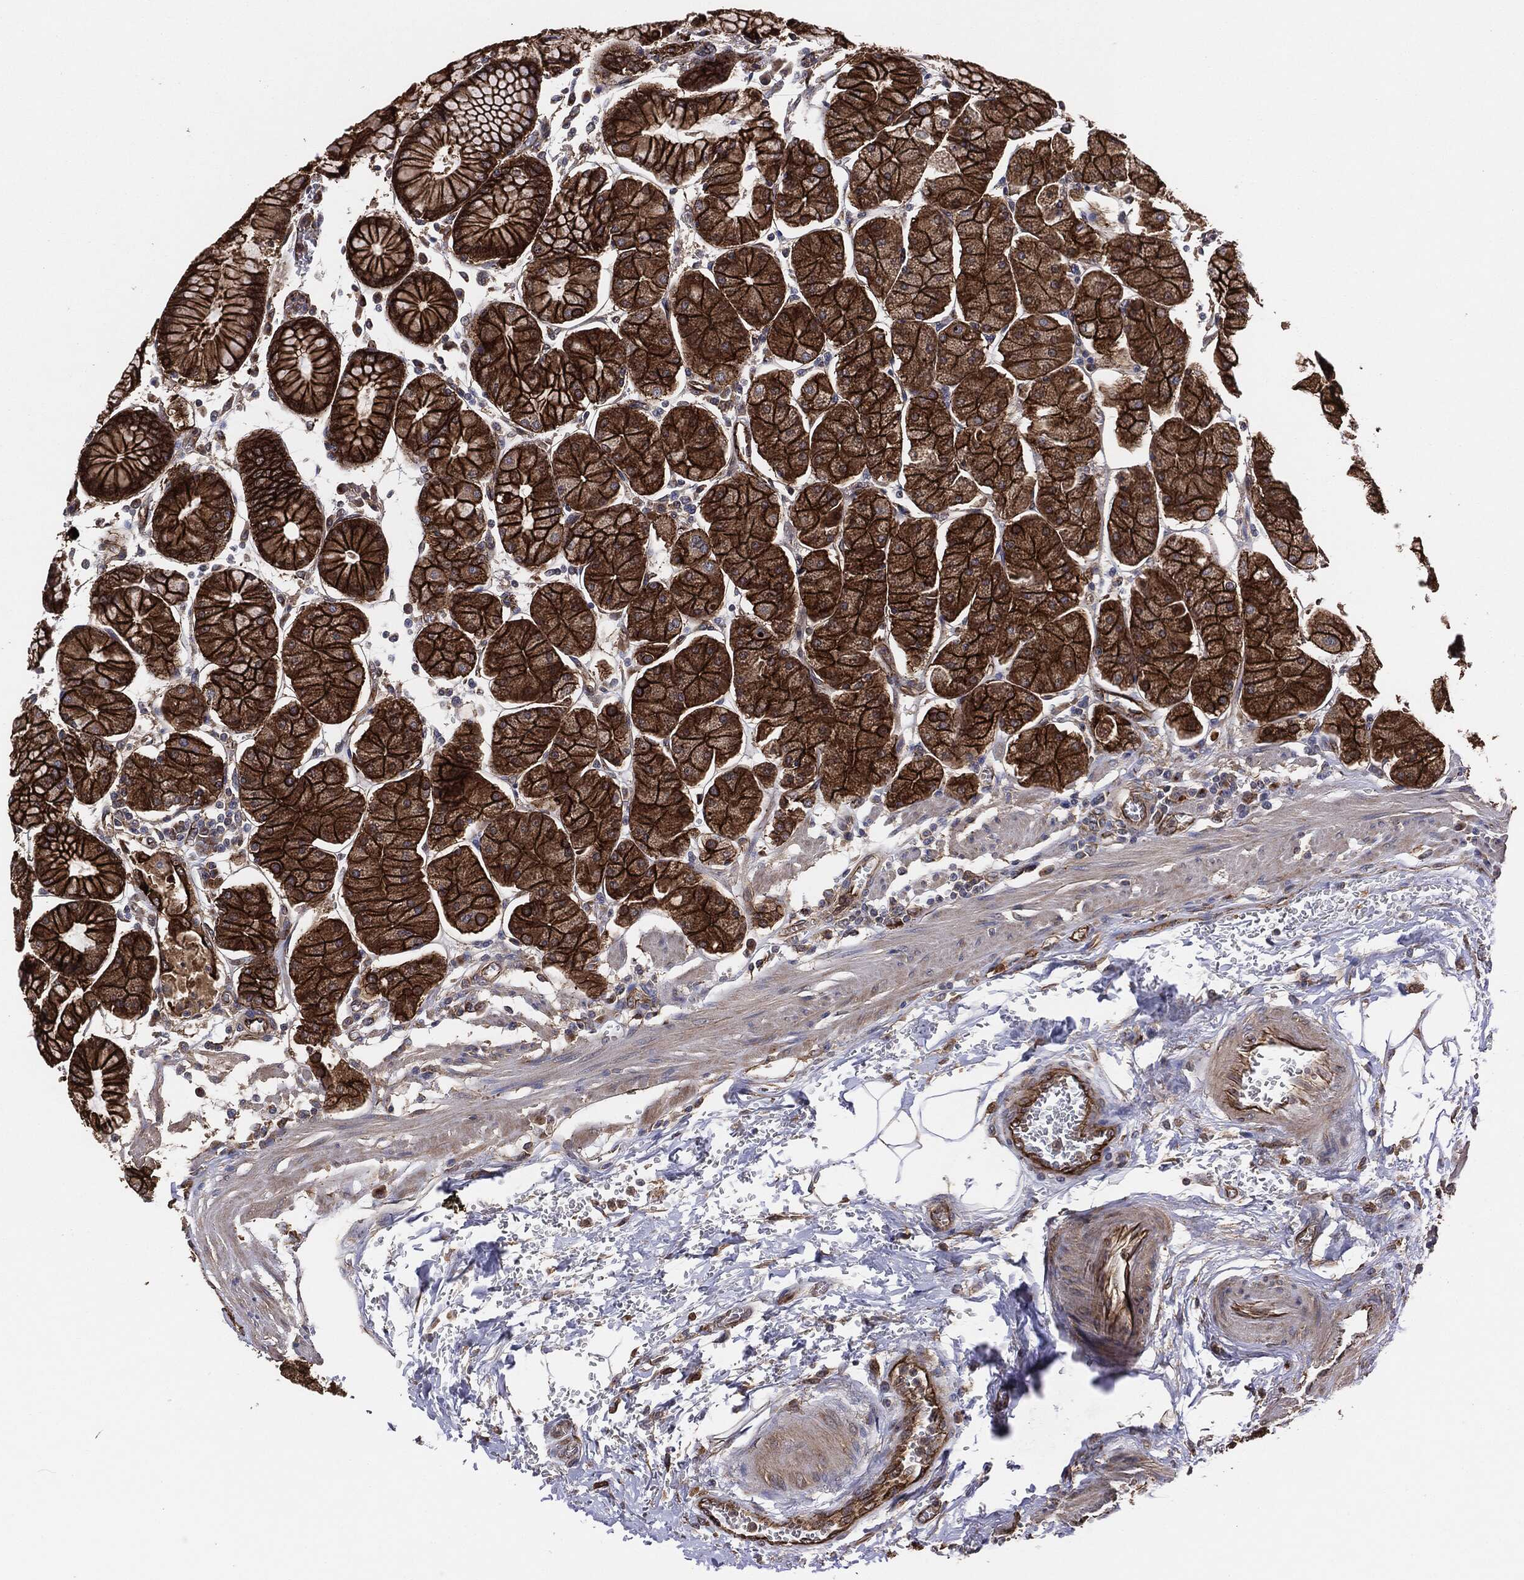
{"staining": {"intensity": "strong", "quantity": ">75%", "location": "cytoplasmic/membranous"}, "tissue": "stomach", "cell_type": "Glandular cells", "image_type": "normal", "snomed": [{"axis": "morphology", "description": "Normal tissue, NOS"}, {"axis": "morphology", "description": "Adenocarcinoma, NOS"}, {"axis": "topography", "description": "Stomach, upper"}, {"axis": "topography", "description": "Stomach"}], "caption": "The image exhibits staining of benign stomach, revealing strong cytoplasmic/membranous protein positivity (brown color) within glandular cells.", "gene": "CTNNA1", "patient": {"sex": "male", "age": 76}}